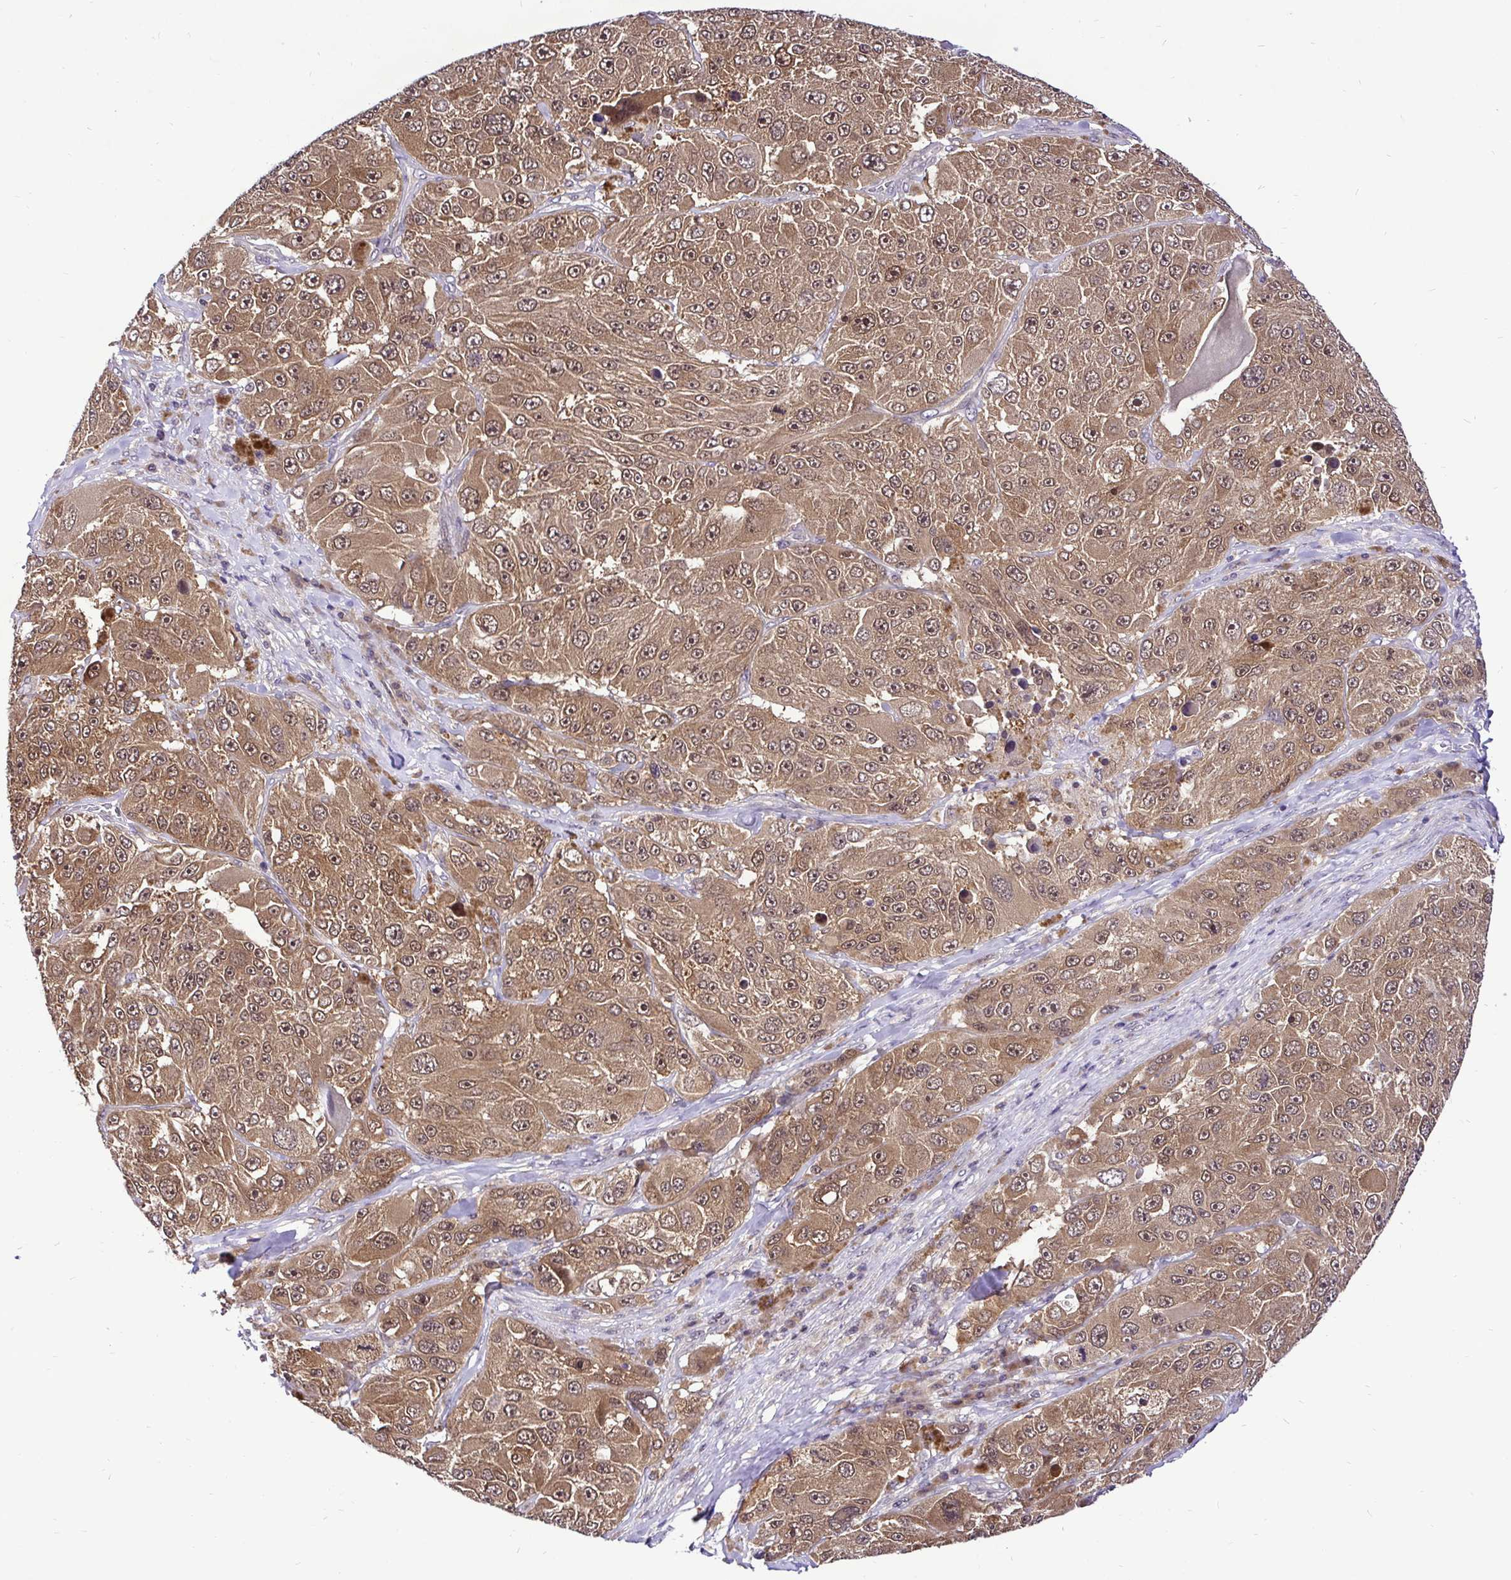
{"staining": {"intensity": "moderate", "quantity": ">75%", "location": "cytoplasmic/membranous,nuclear"}, "tissue": "melanoma", "cell_type": "Tumor cells", "image_type": "cancer", "snomed": [{"axis": "morphology", "description": "Malignant melanoma, Metastatic site"}, {"axis": "topography", "description": "Lymph node"}], "caption": "DAB (3,3'-diaminobenzidine) immunohistochemical staining of human melanoma demonstrates moderate cytoplasmic/membranous and nuclear protein positivity in about >75% of tumor cells.", "gene": "UBE2M", "patient": {"sex": "male", "age": 62}}